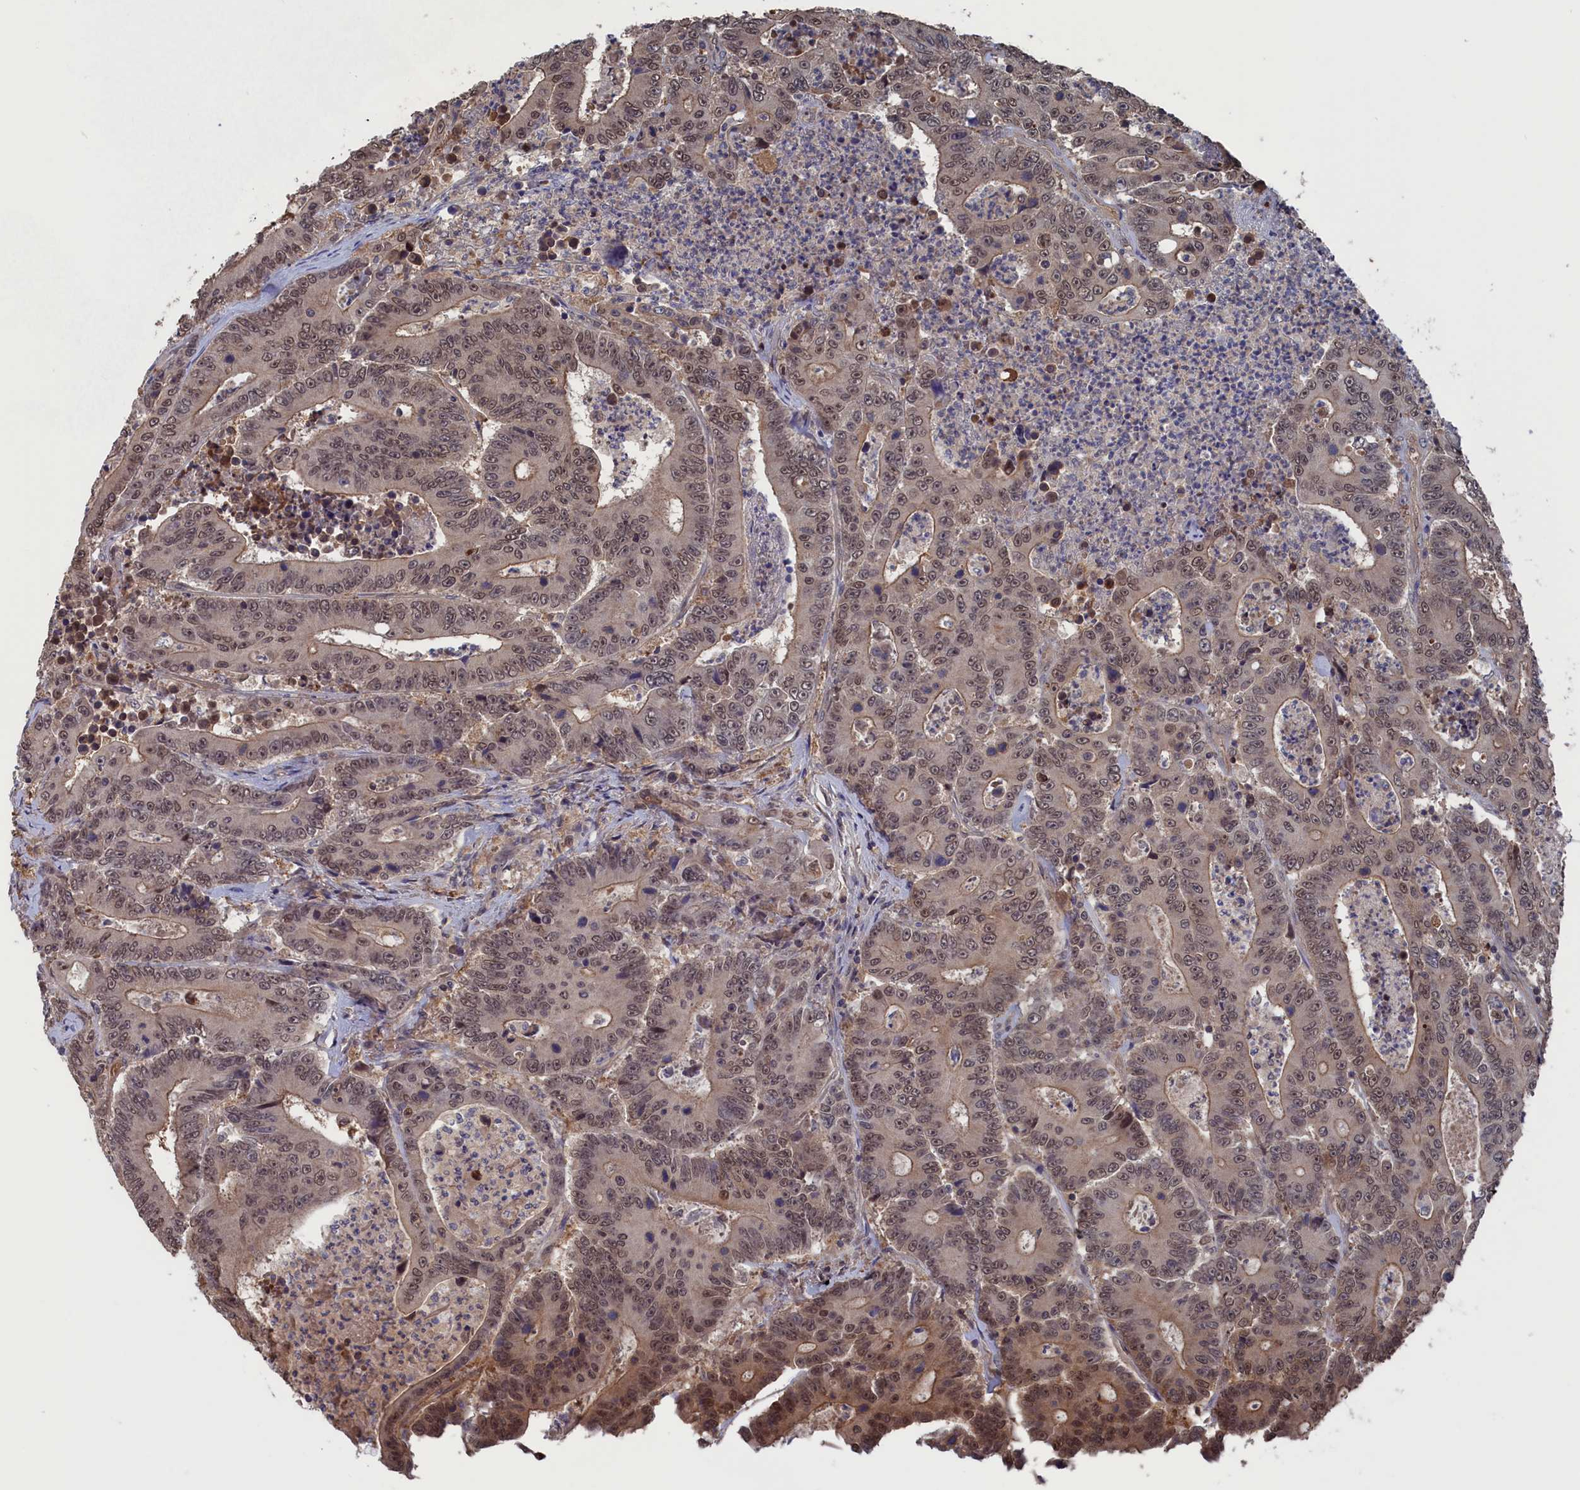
{"staining": {"intensity": "moderate", "quantity": ">75%", "location": "cytoplasmic/membranous,nuclear"}, "tissue": "colorectal cancer", "cell_type": "Tumor cells", "image_type": "cancer", "snomed": [{"axis": "morphology", "description": "Adenocarcinoma, NOS"}, {"axis": "topography", "description": "Colon"}], "caption": "High-power microscopy captured an IHC image of colorectal cancer (adenocarcinoma), revealing moderate cytoplasmic/membranous and nuclear expression in about >75% of tumor cells.", "gene": "NUTF2", "patient": {"sex": "male", "age": 83}}